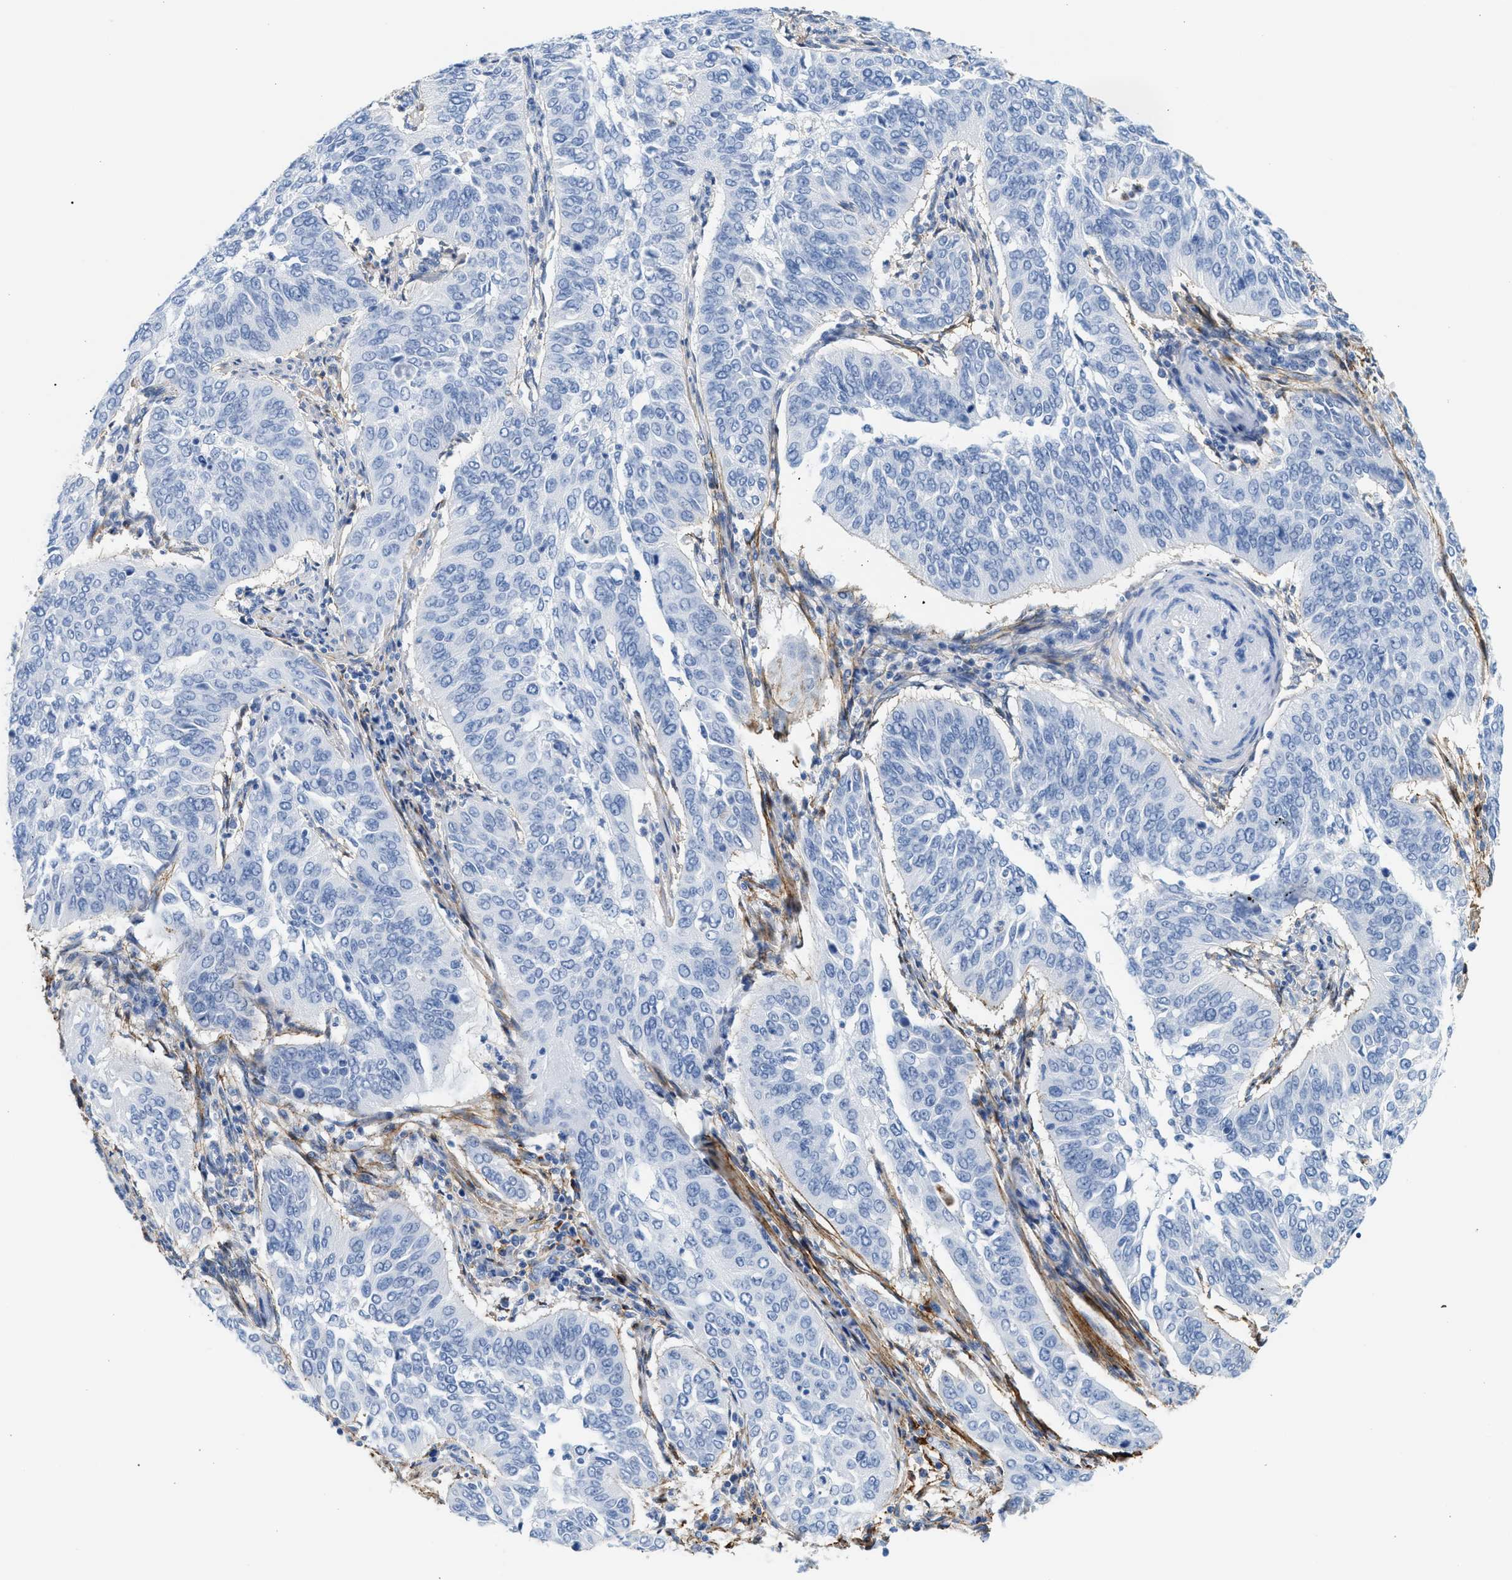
{"staining": {"intensity": "negative", "quantity": "none", "location": "none"}, "tissue": "cervical cancer", "cell_type": "Tumor cells", "image_type": "cancer", "snomed": [{"axis": "morphology", "description": "Normal tissue, NOS"}, {"axis": "morphology", "description": "Squamous cell carcinoma, NOS"}, {"axis": "topography", "description": "Cervix"}], "caption": "High power microscopy histopathology image of an IHC micrograph of cervical cancer (squamous cell carcinoma), revealing no significant positivity in tumor cells.", "gene": "TNR", "patient": {"sex": "female", "age": 39}}